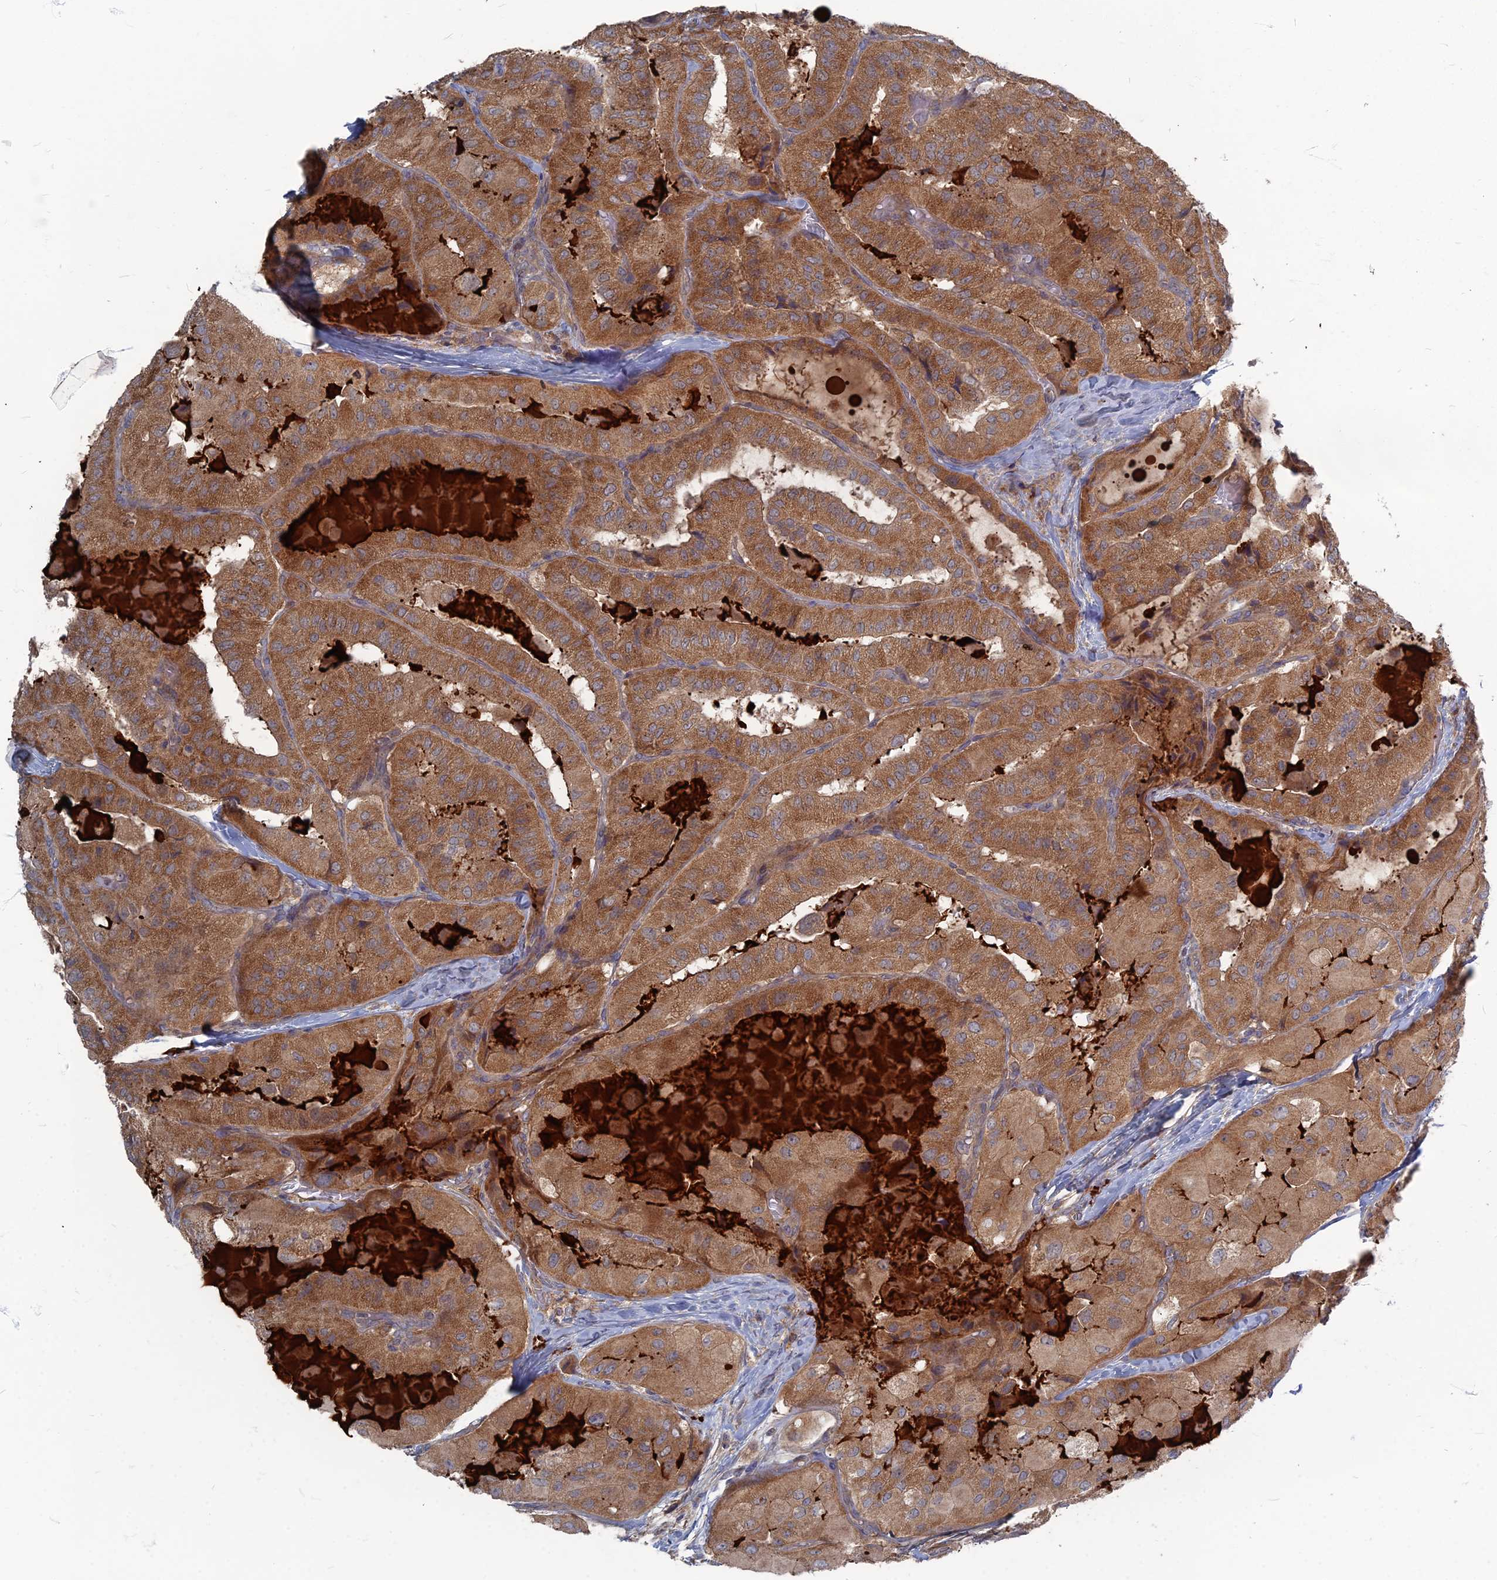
{"staining": {"intensity": "strong", "quantity": ">75%", "location": "cytoplasmic/membranous"}, "tissue": "thyroid cancer", "cell_type": "Tumor cells", "image_type": "cancer", "snomed": [{"axis": "morphology", "description": "Normal tissue, NOS"}, {"axis": "morphology", "description": "Papillary adenocarcinoma, NOS"}, {"axis": "topography", "description": "Thyroid gland"}], "caption": "Thyroid cancer was stained to show a protein in brown. There is high levels of strong cytoplasmic/membranous positivity in approximately >75% of tumor cells. (Stains: DAB in brown, nuclei in blue, Microscopy: brightfield microscopy at high magnification).", "gene": "PPCDC", "patient": {"sex": "female", "age": 59}}